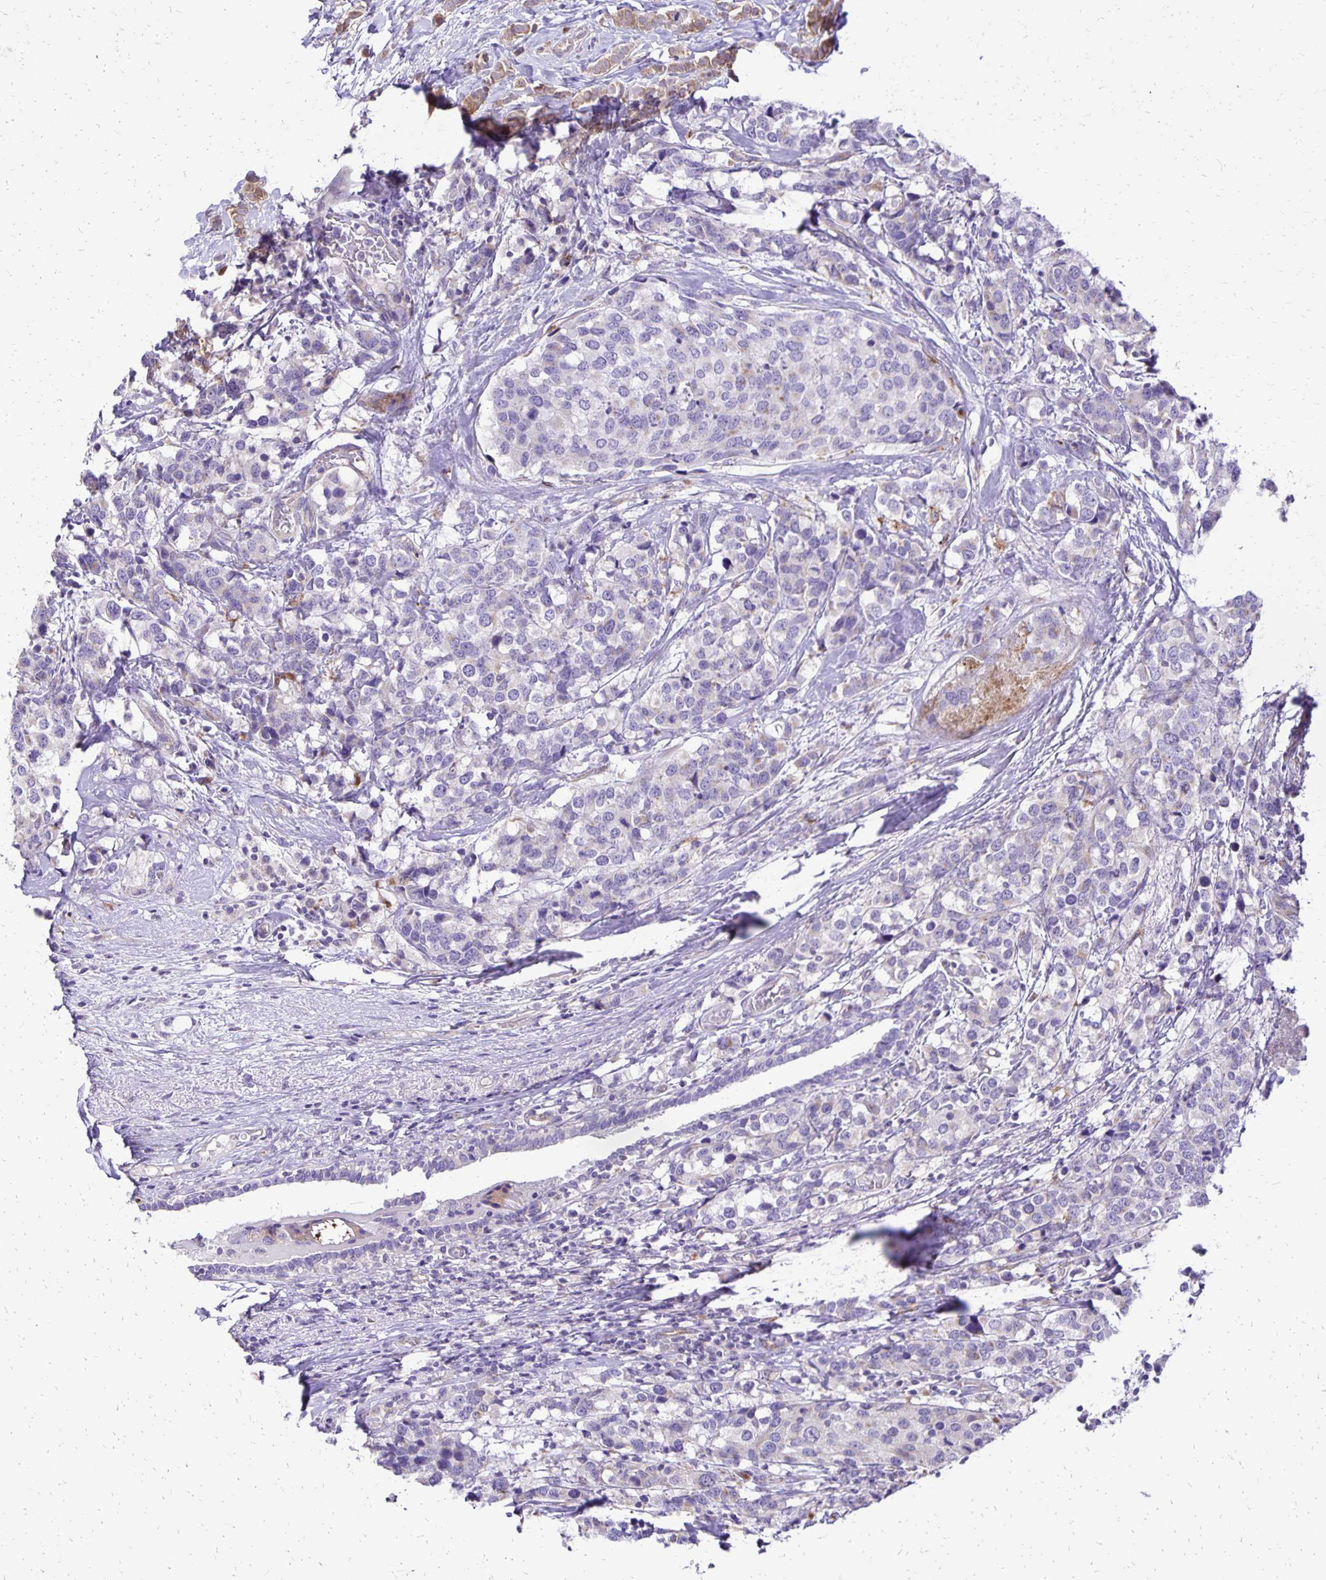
{"staining": {"intensity": "negative", "quantity": "none", "location": "none"}, "tissue": "breast cancer", "cell_type": "Tumor cells", "image_type": "cancer", "snomed": [{"axis": "morphology", "description": "Lobular carcinoma"}, {"axis": "topography", "description": "Breast"}], "caption": "IHC micrograph of lobular carcinoma (breast) stained for a protein (brown), which exhibits no expression in tumor cells. The staining is performed using DAB (3,3'-diaminobenzidine) brown chromogen with nuclei counter-stained in using hematoxylin.", "gene": "EIF5A", "patient": {"sex": "female", "age": 59}}